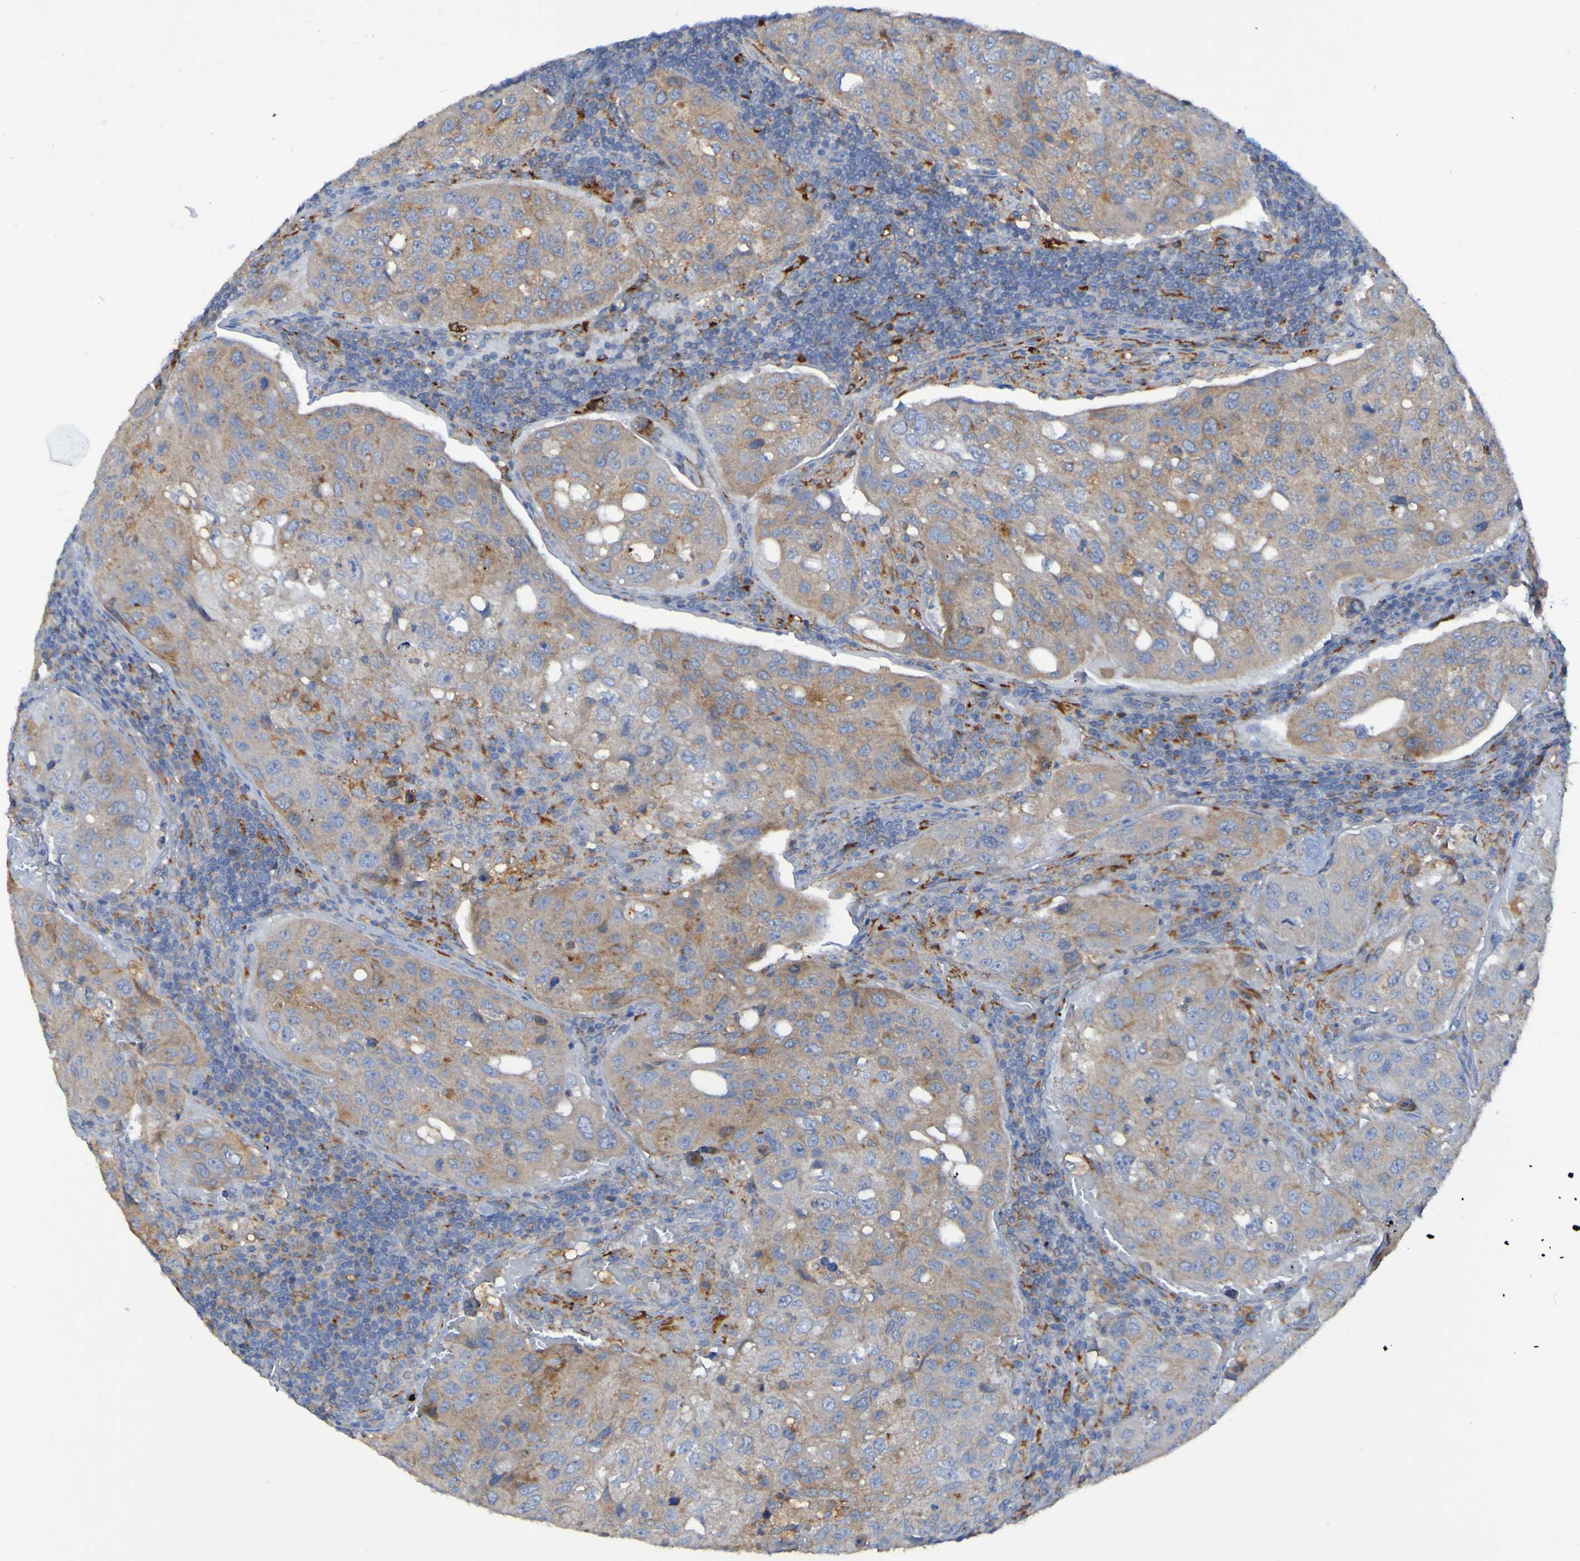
{"staining": {"intensity": "moderate", "quantity": ">75%", "location": "cytoplasmic/membranous"}, "tissue": "urothelial cancer", "cell_type": "Tumor cells", "image_type": "cancer", "snomed": [{"axis": "morphology", "description": "Urothelial carcinoma, High grade"}, {"axis": "topography", "description": "Lymph node"}, {"axis": "topography", "description": "Urinary bladder"}], "caption": "An IHC histopathology image of tumor tissue is shown. Protein staining in brown shows moderate cytoplasmic/membranous positivity in urothelial cancer within tumor cells. The protein of interest is shown in brown color, while the nuclei are stained blue.", "gene": "ARHGEF16", "patient": {"sex": "male", "age": 51}}